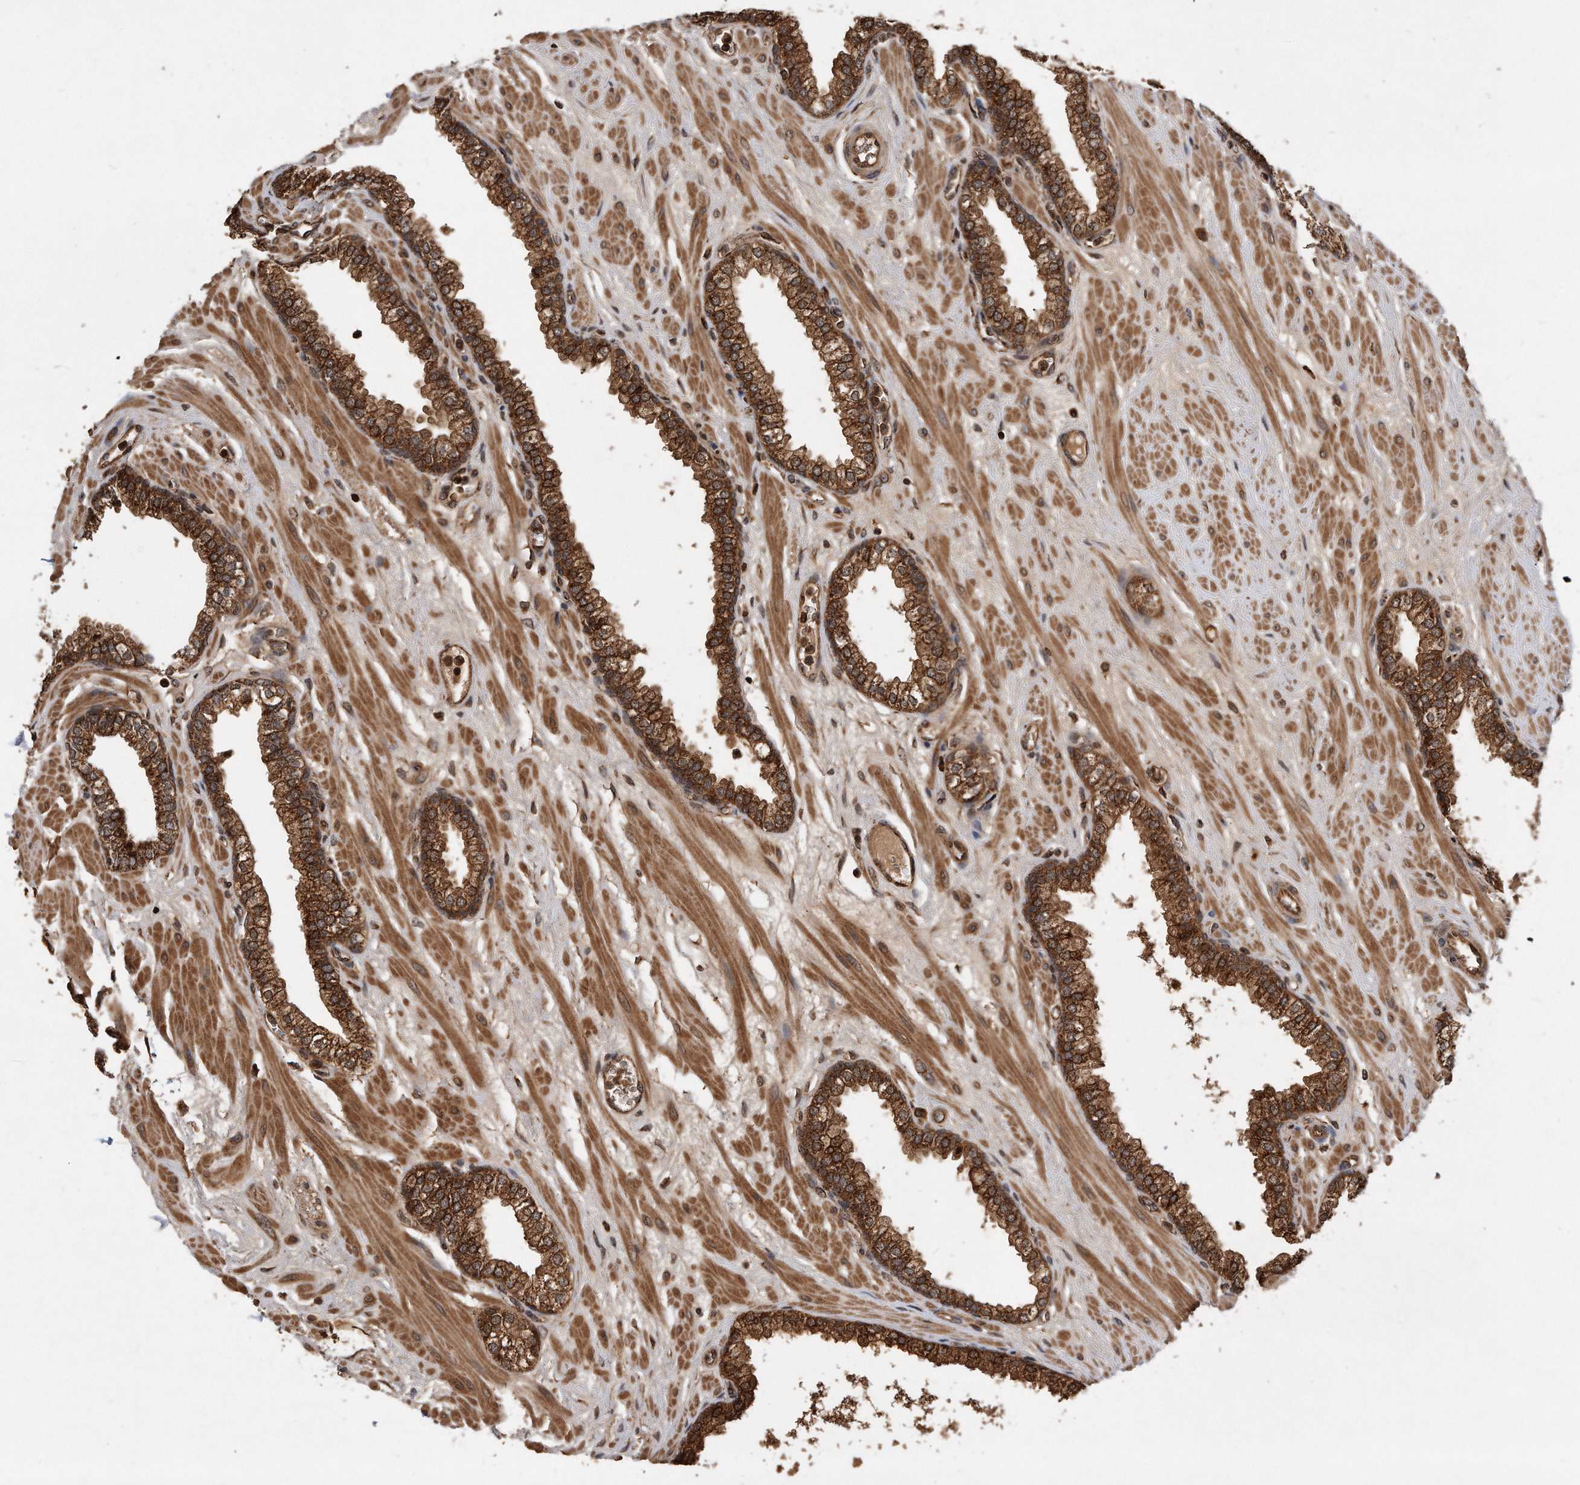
{"staining": {"intensity": "strong", "quantity": ">75%", "location": "cytoplasmic/membranous"}, "tissue": "prostate", "cell_type": "Glandular cells", "image_type": "normal", "snomed": [{"axis": "morphology", "description": "Normal tissue, NOS"}, {"axis": "morphology", "description": "Urothelial carcinoma, Low grade"}, {"axis": "topography", "description": "Urinary bladder"}, {"axis": "topography", "description": "Prostate"}], "caption": "Normal prostate shows strong cytoplasmic/membranous expression in about >75% of glandular cells.", "gene": "PPP5C", "patient": {"sex": "male", "age": 60}}